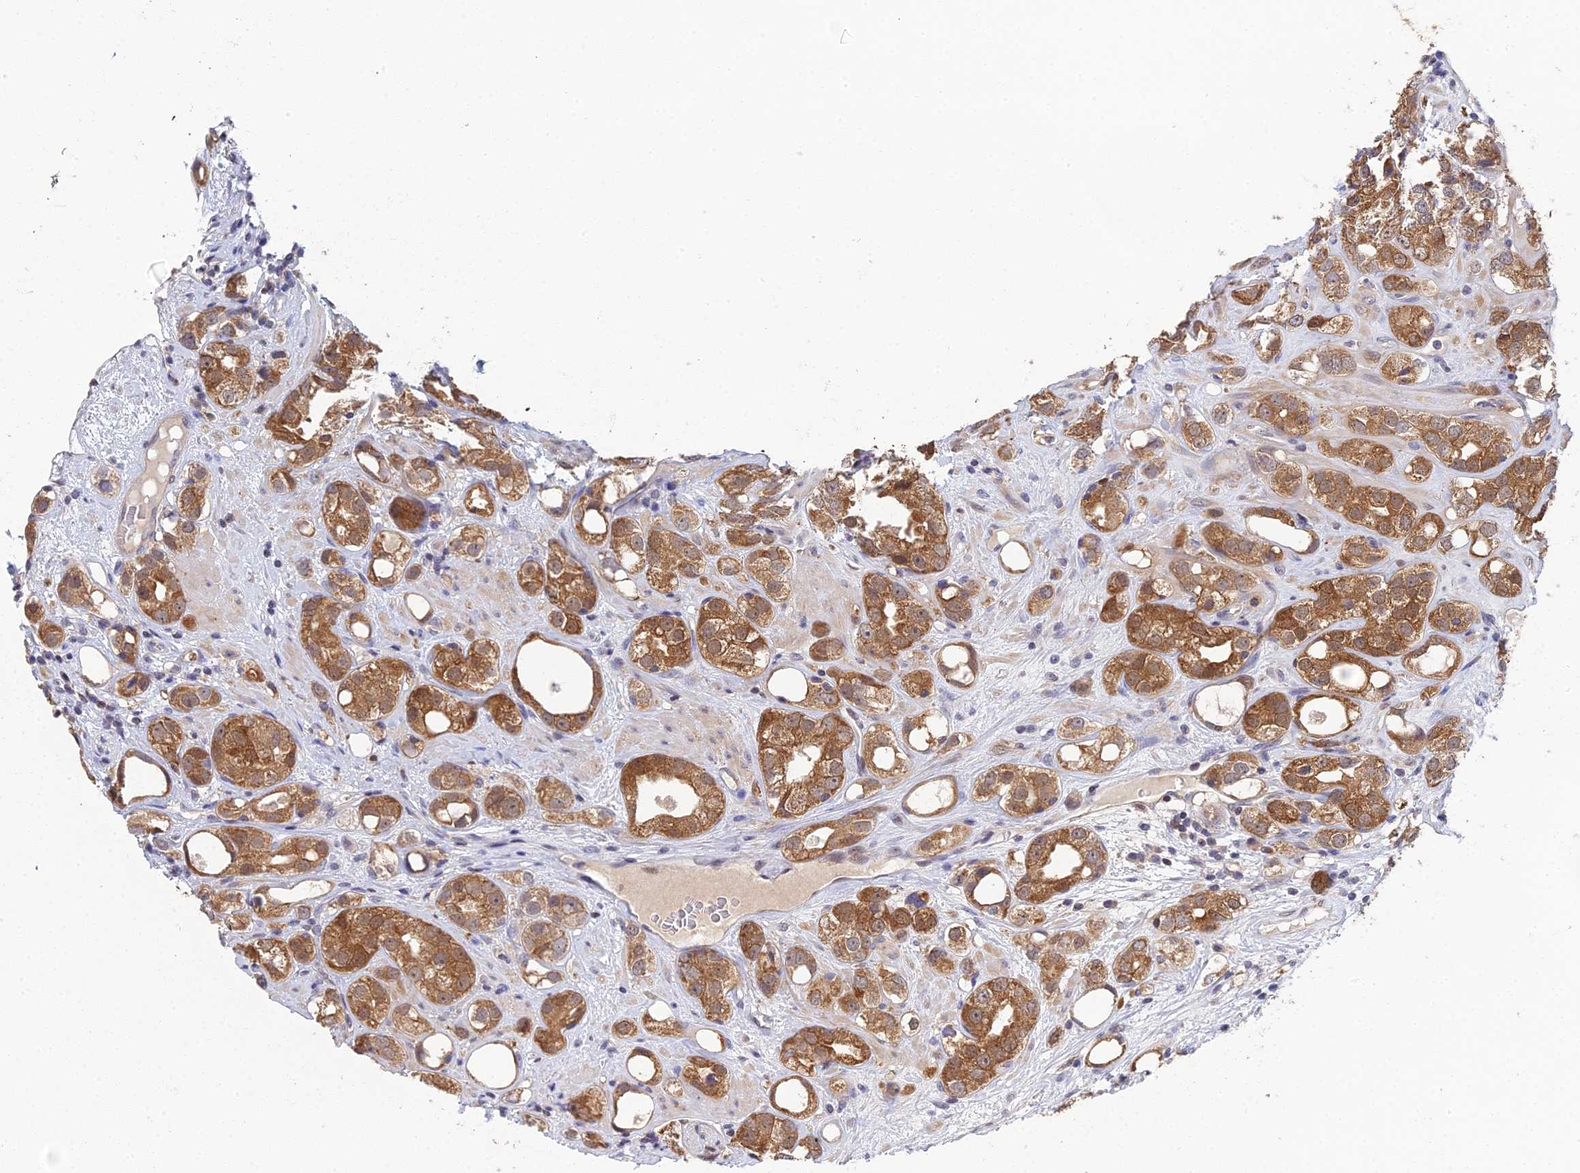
{"staining": {"intensity": "moderate", "quantity": ">75%", "location": "cytoplasmic/membranous"}, "tissue": "prostate cancer", "cell_type": "Tumor cells", "image_type": "cancer", "snomed": [{"axis": "morphology", "description": "Adenocarcinoma, NOS"}, {"axis": "topography", "description": "Prostate"}], "caption": "Immunohistochemical staining of prostate cancer (adenocarcinoma) displays moderate cytoplasmic/membranous protein expression in approximately >75% of tumor cells.", "gene": "ELOA2", "patient": {"sex": "male", "age": 79}}